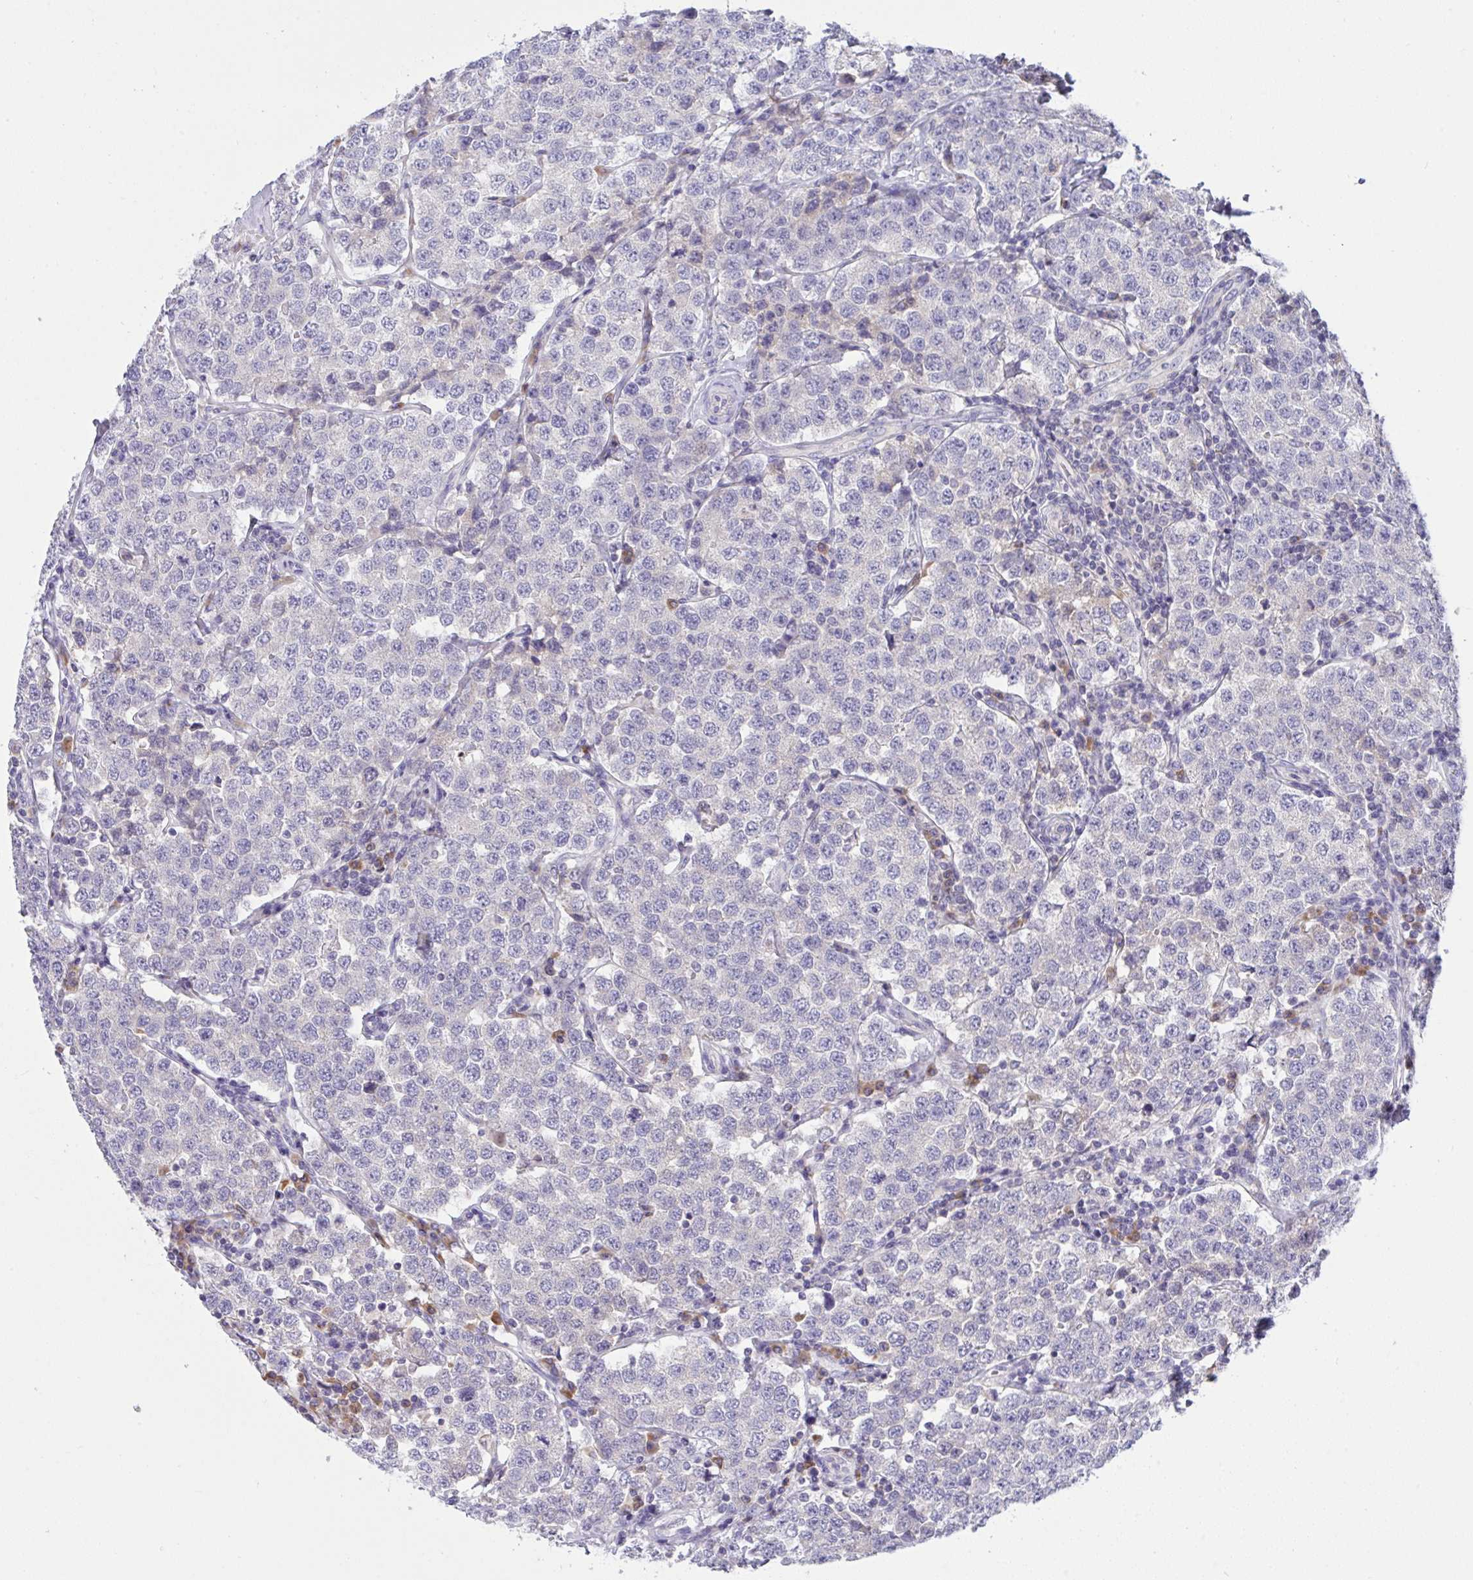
{"staining": {"intensity": "negative", "quantity": "none", "location": "none"}, "tissue": "testis cancer", "cell_type": "Tumor cells", "image_type": "cancer", "snomed": [{"axis": "morphology", "description": "Seminoma, NOS"}, {"axis": "topography", "description": "Testis"}], "caption": "Immunohistochemistry of testis cancer reveals no positivity in tumor cells.", "gene": "TMEM41A", "patient": {"sex": "male", "age": 34}}